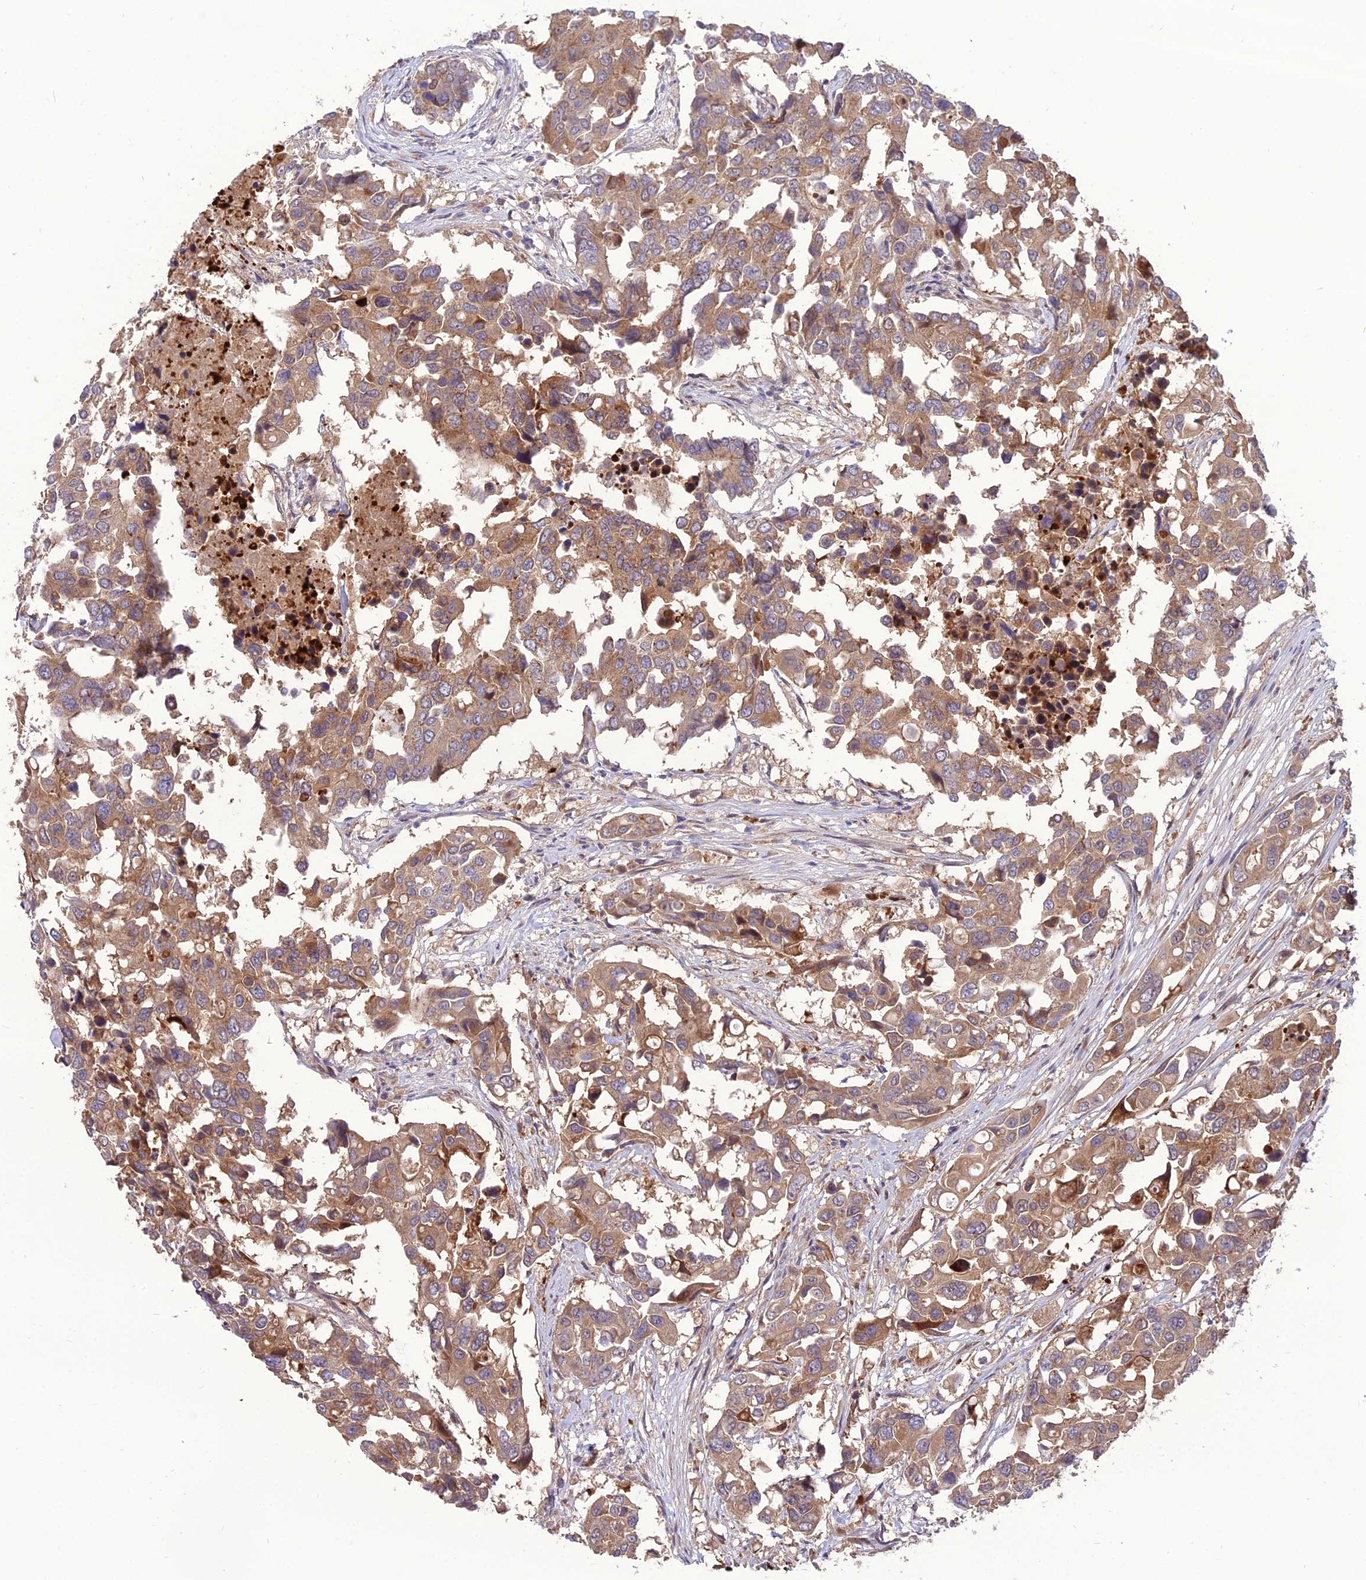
{"staining": {"intensity": "moderate", "quantity": ">75%", "location": "cytoplasmic/membranous"}, "tissue": "colorectal cancer", "cell_type": "Tumor cells", "image_type": "cancer", "snomed": [{"axis": "morphology", "description": "Adenocarcinoma, NOS"}, {"axis": "topography", "description": "Colon"}], "caption": "There is medium levels of moderate cytoplasmic/membranous expression in tumor cells of adenocarcinoma (colorectal), as demonstrated by immunohistochemical staining (brown color).", "gene": "SPRYD7", "patient": {"sex": "male", "age": 77}}